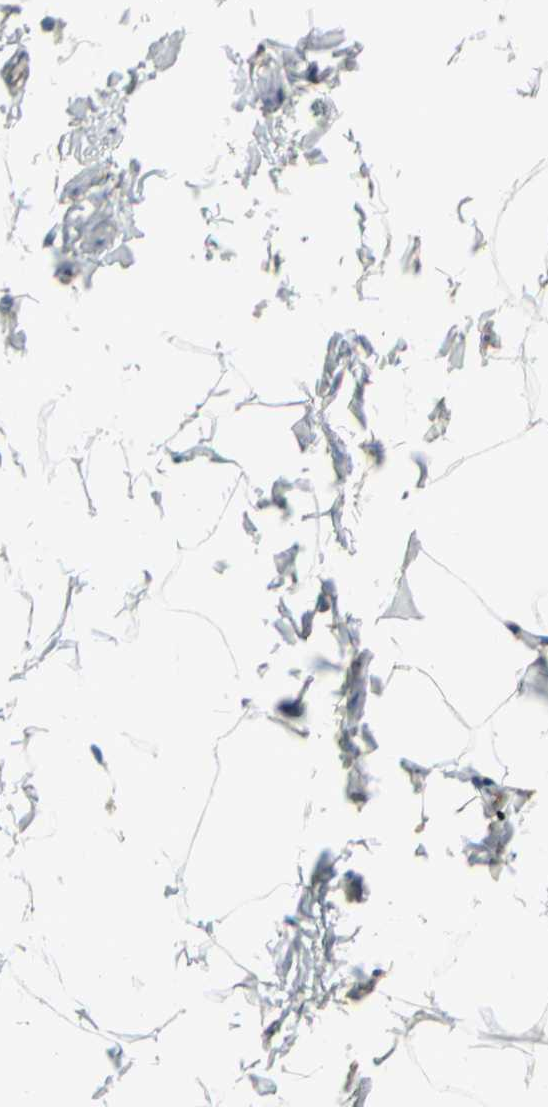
{"staining": {"intensity": "weak", "quantity": ">75%", "location": "cytoplasmic/membranous"}, "tissue": "adipose tissue", "cell_type": "Adipocytes", "image_type": "normal", "snomed": [{"axis": "morphology", "description": "Normal tissue, NOS"}, {"axis": "topography", "description": "Vascular tissue"}], "caption": "Immunohistochemistry micrograph of benign human adipose tissue stained for a protein (brown), which shows low levels of weak cytoplasmic/membranous staining in approximately >75% of adipocytes.", "gene": "HJURP", "patient": {"sex": "male", "age": 41}}